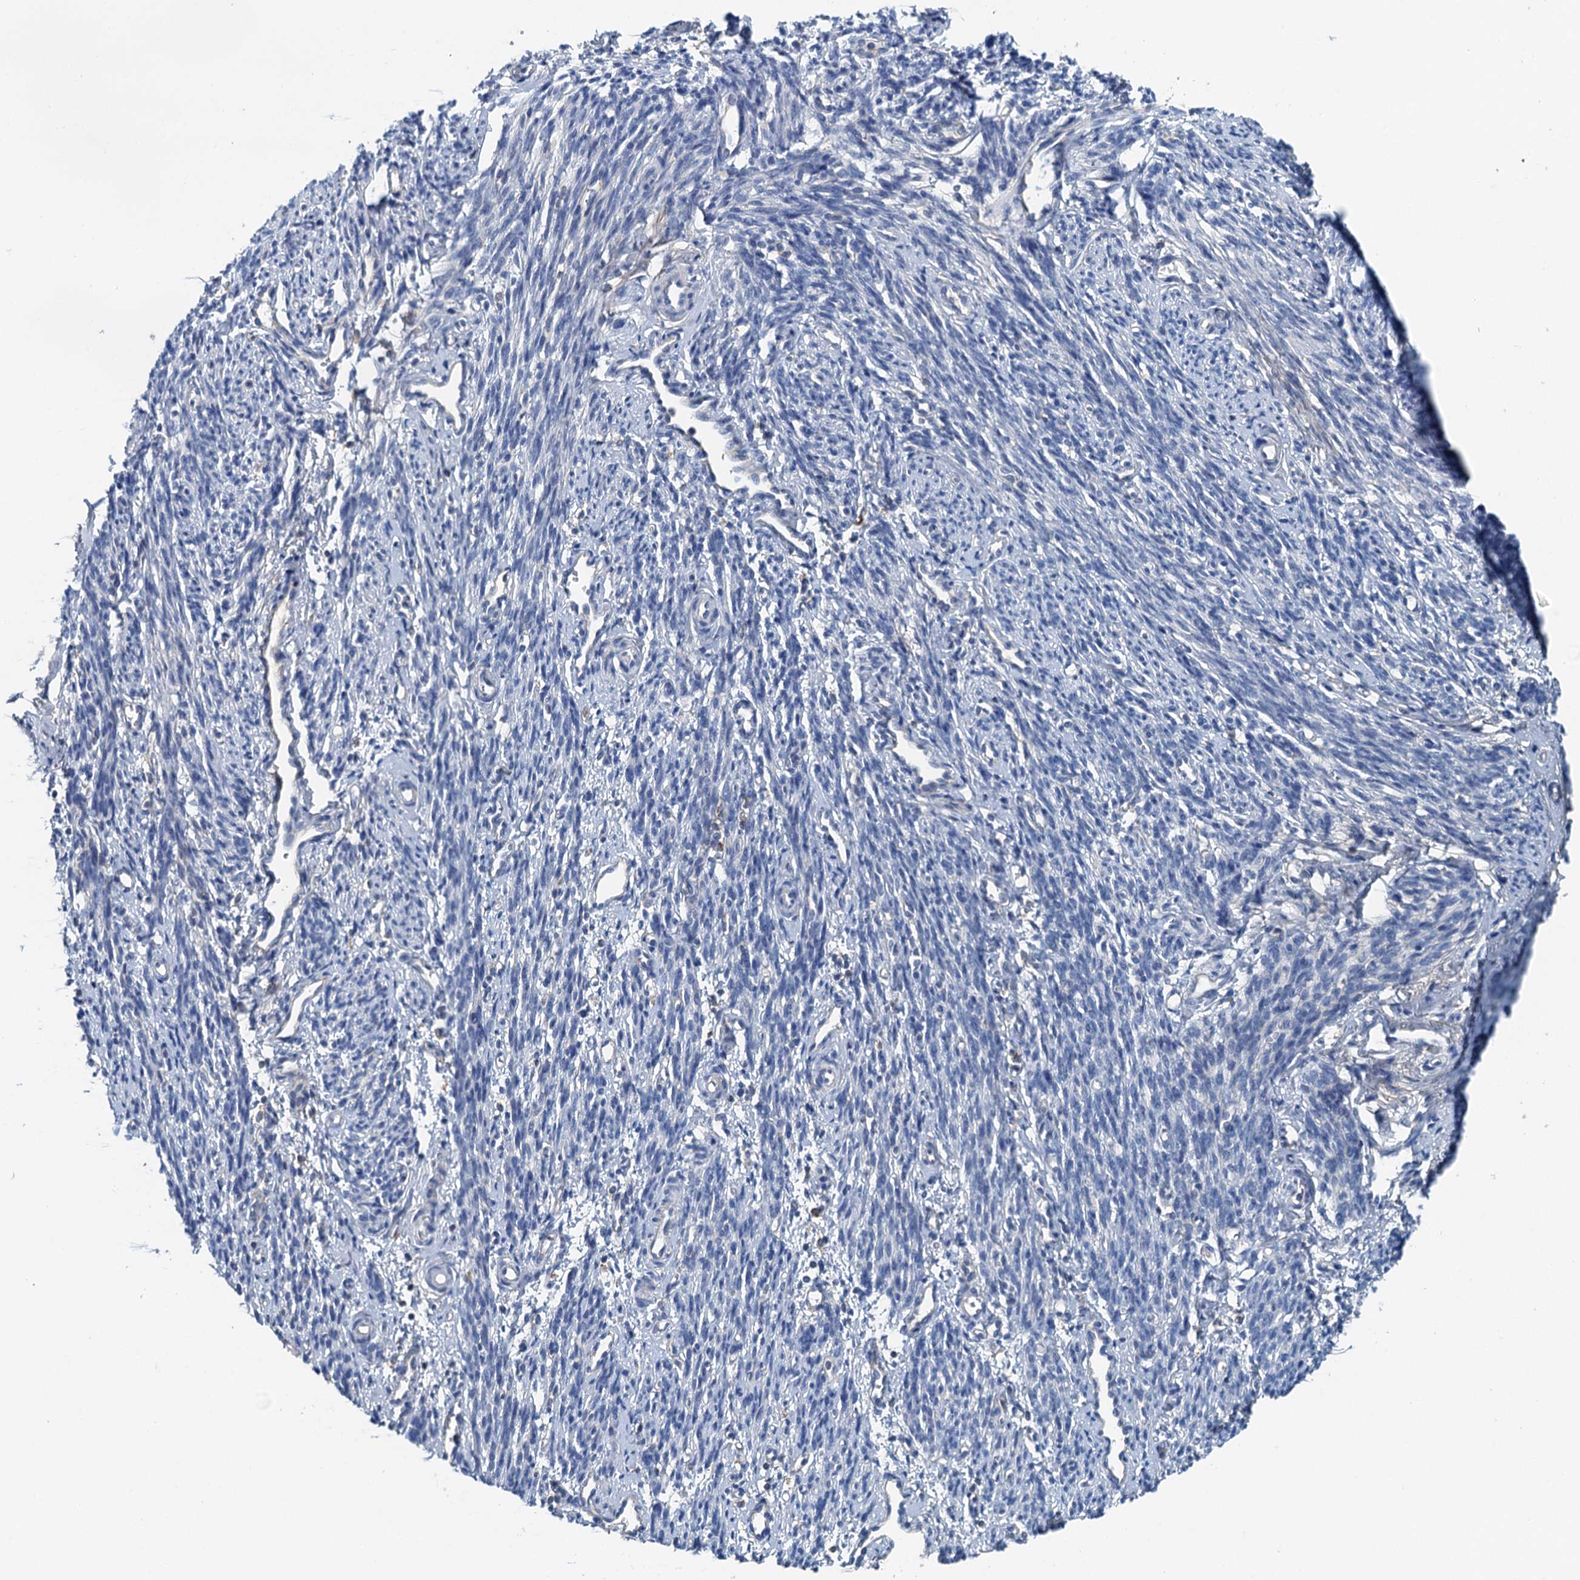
{"staining": {"intensity": "negative", "quantity": "none", "location": "none"}, "tissue": "smooth muscle", "cell_type": "Smooth muscle cells", "image_type": "normal", "snomed": [{"axis": "morphology", "description": "Normal tissue, NOS"}, {"axis": "topography", "description": "Smooth muscle"}, {"axis": "topography", "description": "Uterus"}], "caption": "Immunohistochemistry (IHC) image of benign smooth muscle stained for a protein (brown), which exhibits no staining in smooth muscle cells.", "gene": "THAP10", "patient": {"sex": "female", "age": 59}}